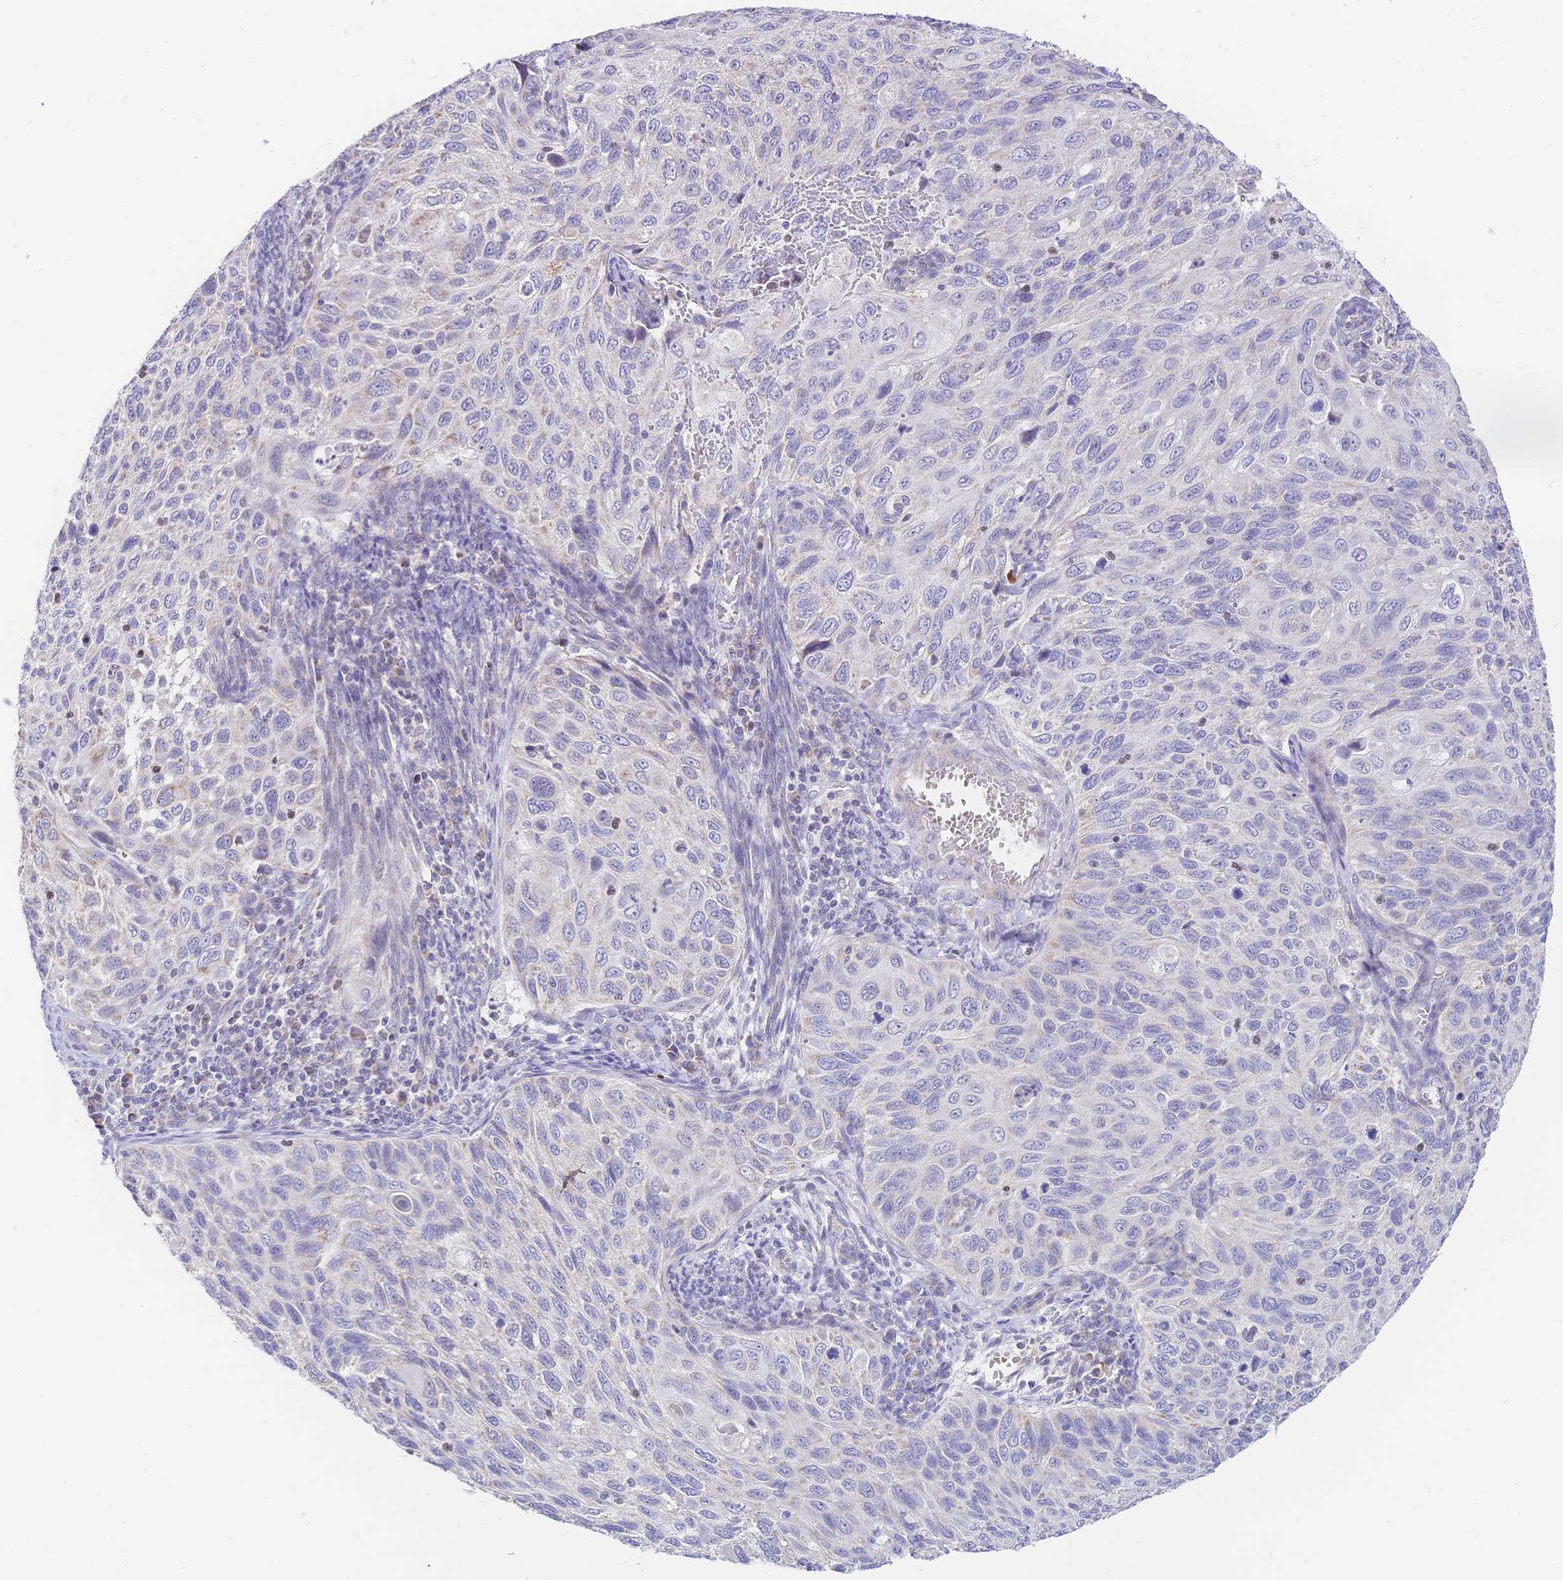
{"staining": {"intensity": "negative", "quantity": "none", "location": "none"}, "tissue": "cervical cancer", "cell_type": "Tumor cells", "image_type": "cancer", "snomed": [{"axis": "morphology", "description": "Squamous cell carcinoma, NOS"}, {"axis": "topography", "description": "Cervix"}], "caption": "Histopathology image shows no significant protein expression in tumor cells of cervical cancer (squamous cell carcinoma).", "gene": "CLEC18B", "patient": {"sex": "female", "age": 70}}